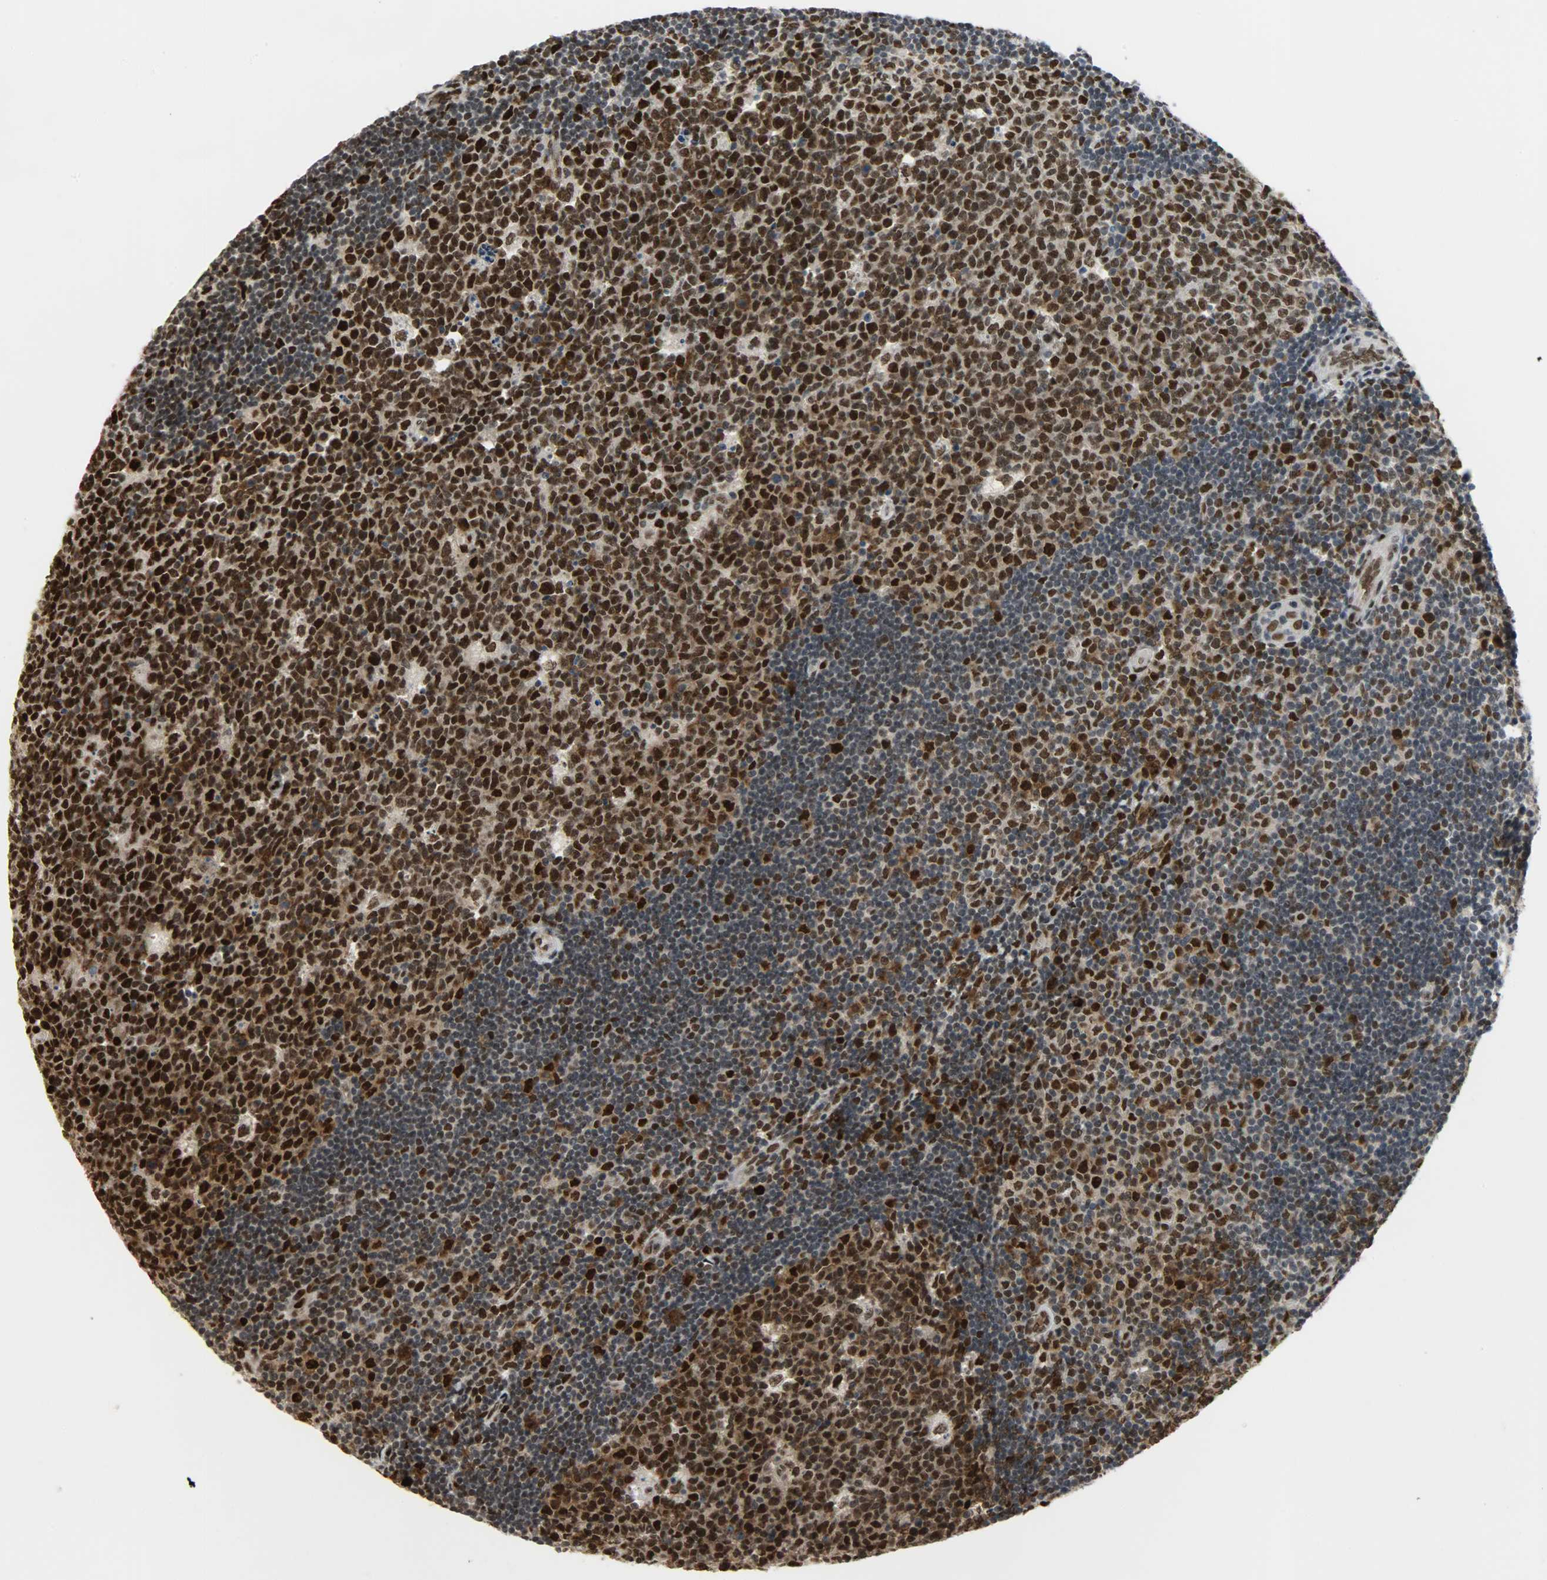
{"staining": {"intensity": "strong", "quantity": ">75%", "location": "nuclear"}, "tissue": "lymph node", "cell_type": "Germinal center cells", "image_type": "normal", "snomed": [{"axis": "morphology", "description": "Normal tissue, NOS"}, {"axis": "topography", "description": "Lymph node"}, {"axis": "topography", "description": "Salivary gland"}], "caption": "Immunohistochemical staining of benign lymph node shows high levels of strong nuclear staining in approximately >75% of germinal center cells. (DAB = brown stain, brightfield microscopy at high magnification).", "gene": "SNAI1", "patient": {"sex": "male", "age": 8}}